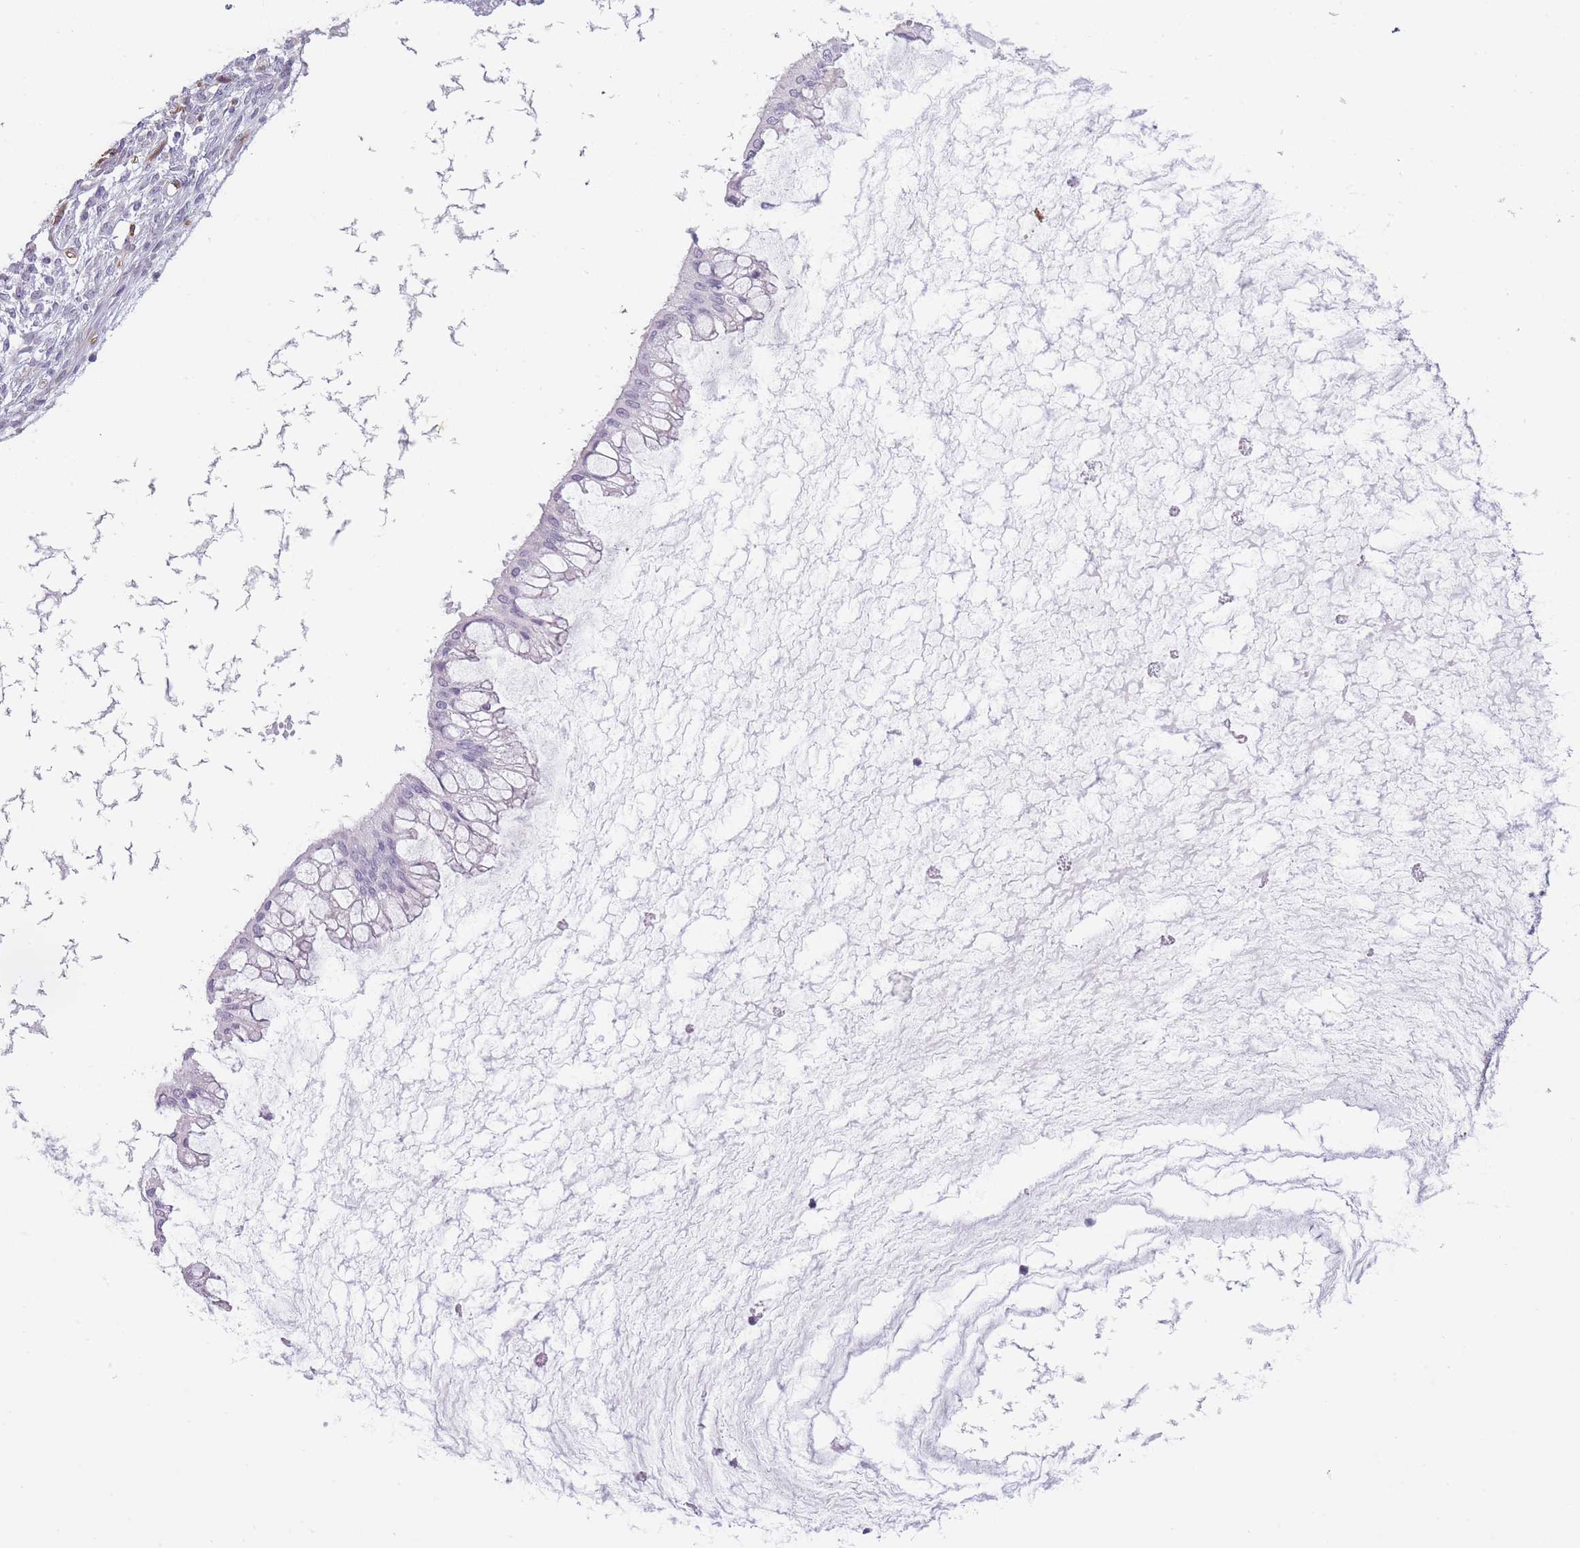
{"staining": {"intensity": "negative", "quantity": "none", "location": "none"}, "tissue": "ovarian cancer", "cell_type": "Tumor cells", "image_type": "cancer", "snomed": [{"axis": "morphology", "description": "Cystadenocarcinoma, mucinous, NOS"}, {"axis": "topography", "description": "Ovary"}], "caption": "The image exhibits no staining of tumor cells in mucinous cystadenocarcinoma (ovarian). (DAB immunohistochemistry (IHC) with hematoxylin counter stain).", "gene": "OR6B3", "patient": {"sex": "female", "age": 73}}